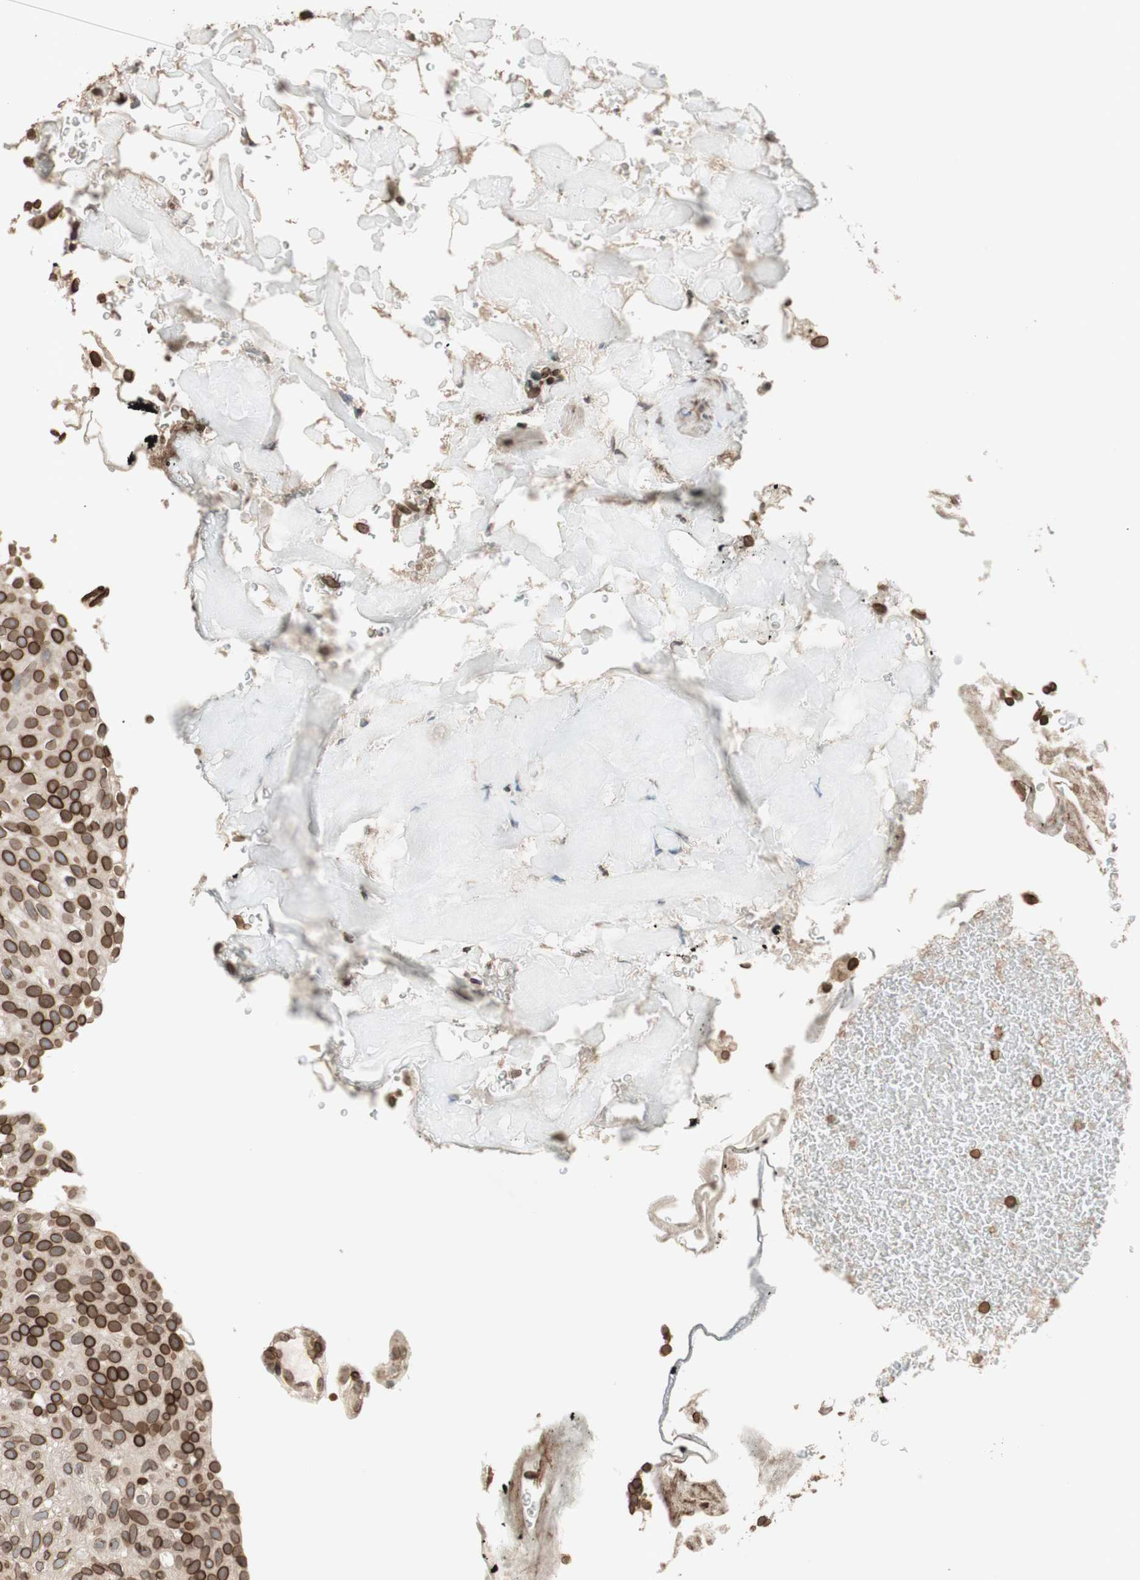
{"staining": {"intensity": "moderate", "quantity": ">75%", "location": "cytoplasmic/membranous,nuclear"}, "tissue": "urothelial cancer", "cell_type": "Tumor cells", "image_type": "cancer", "snomed": [{"axis": "morphology", "description": "Urothelial carcinoma, Low grade"}, {"axis": "topography", "description": "Urinary bladder"}], "caption": "About >75% of tumor cells in human low-grade urothelial carcinoma display moderate cytoplasmic/membranous and nuclear protein staining as visualized by brown immunohistochemical staining.", "gene": "TMPO", "patient": {"sex": "male", "age": 78}}